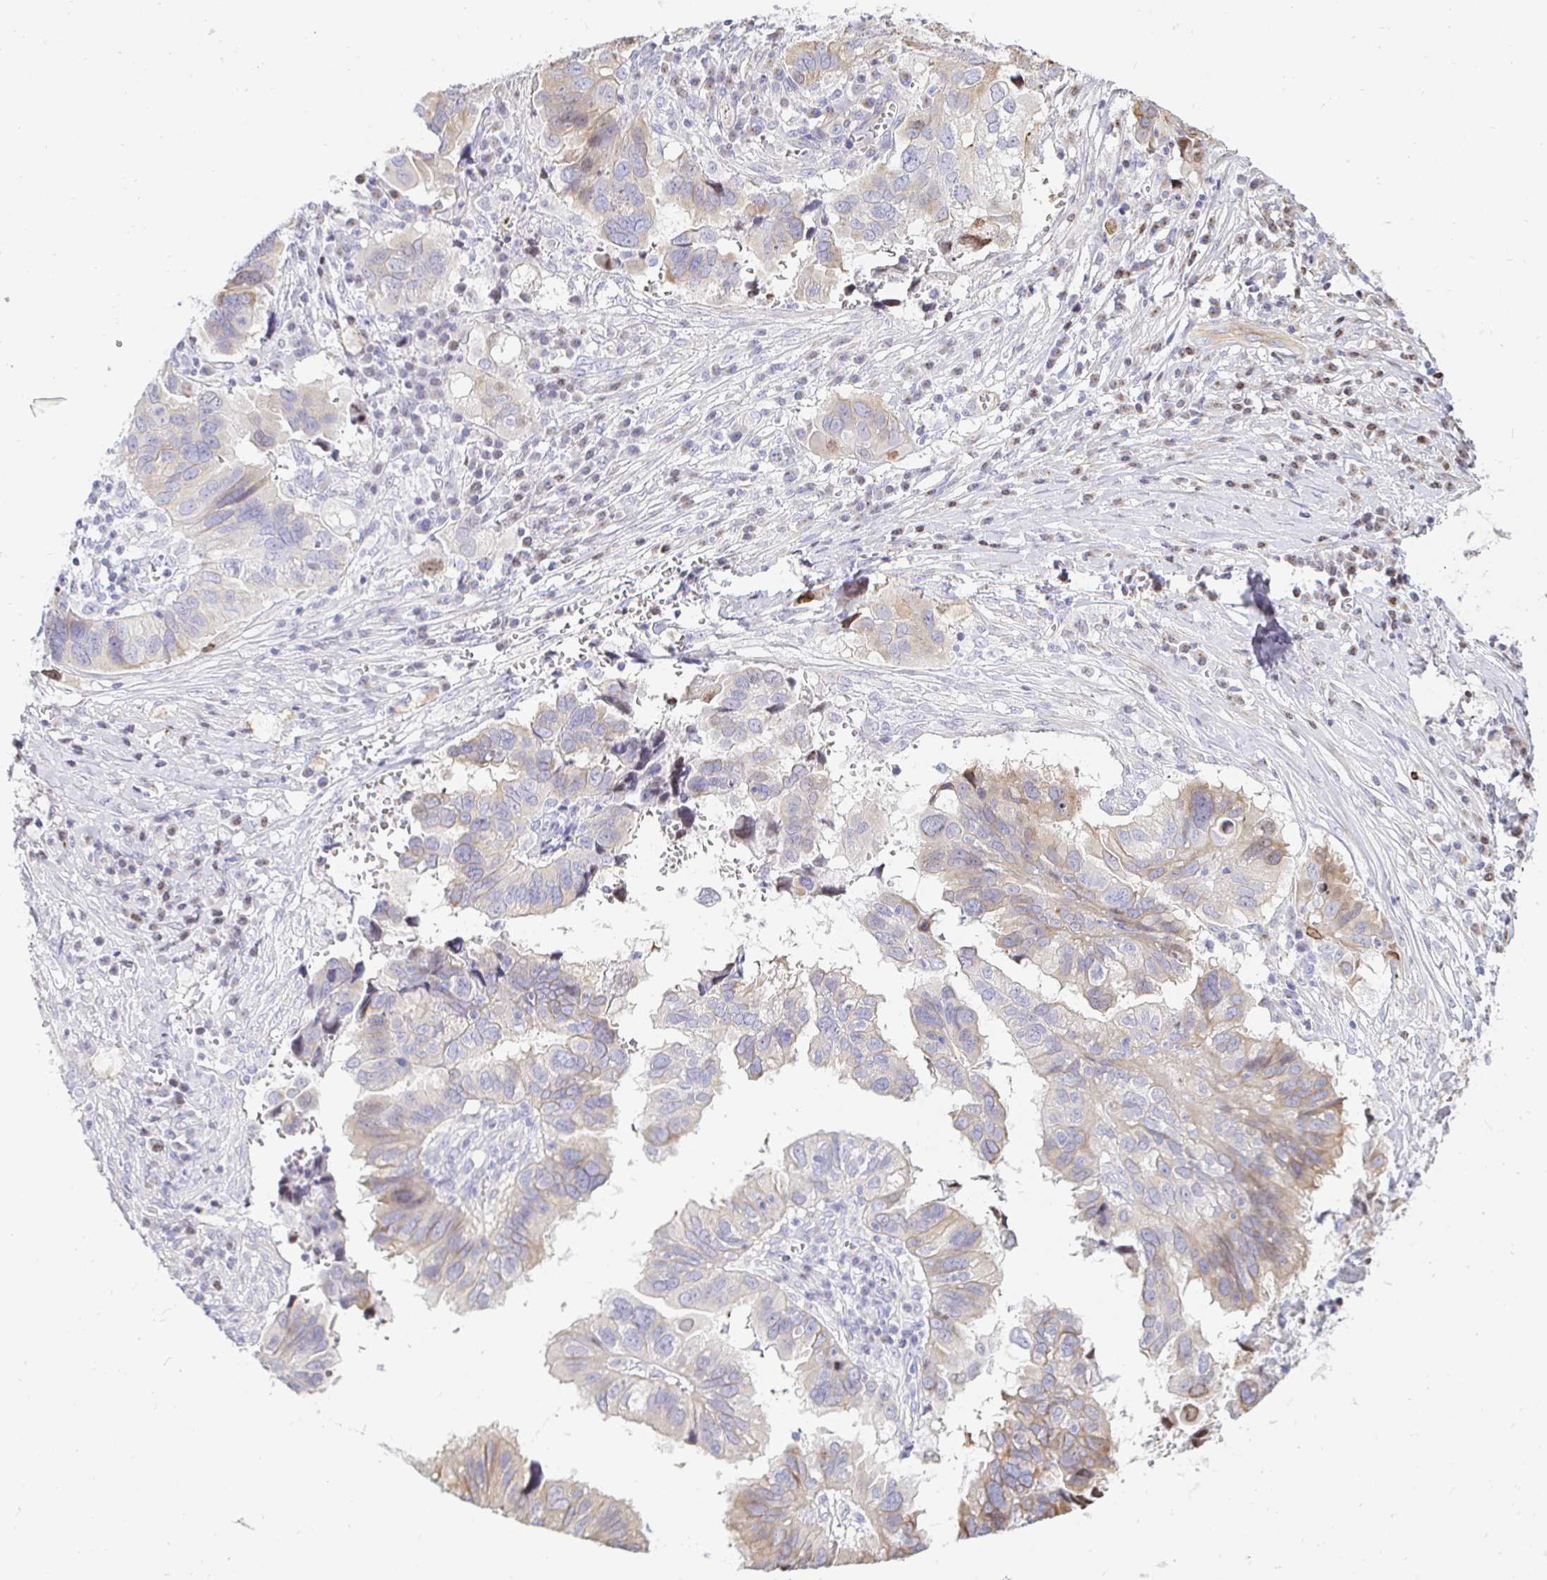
{"staining": {"intensity": "moderate", "quantity": "<25%", "location": "cytoplasmic/membranous,nuclear"}, "tissue": "ovarian cancer", "cell_type": "Tumor cells", "image_type": "cancer", "snomed": [{"axis": "morphology", "description": "Cystadenocarcinoma, serous, NOS"}, {"axis": "topography", "description": "Ovary"}], "caption": "An image of ovarian cancer stained for a protein demonstrates moderate cytoplasmic/membranous and nuclear brown staining in tumor cells.", "gene": "CAPSL", "patient": {"sex": "female", "age": 79}}